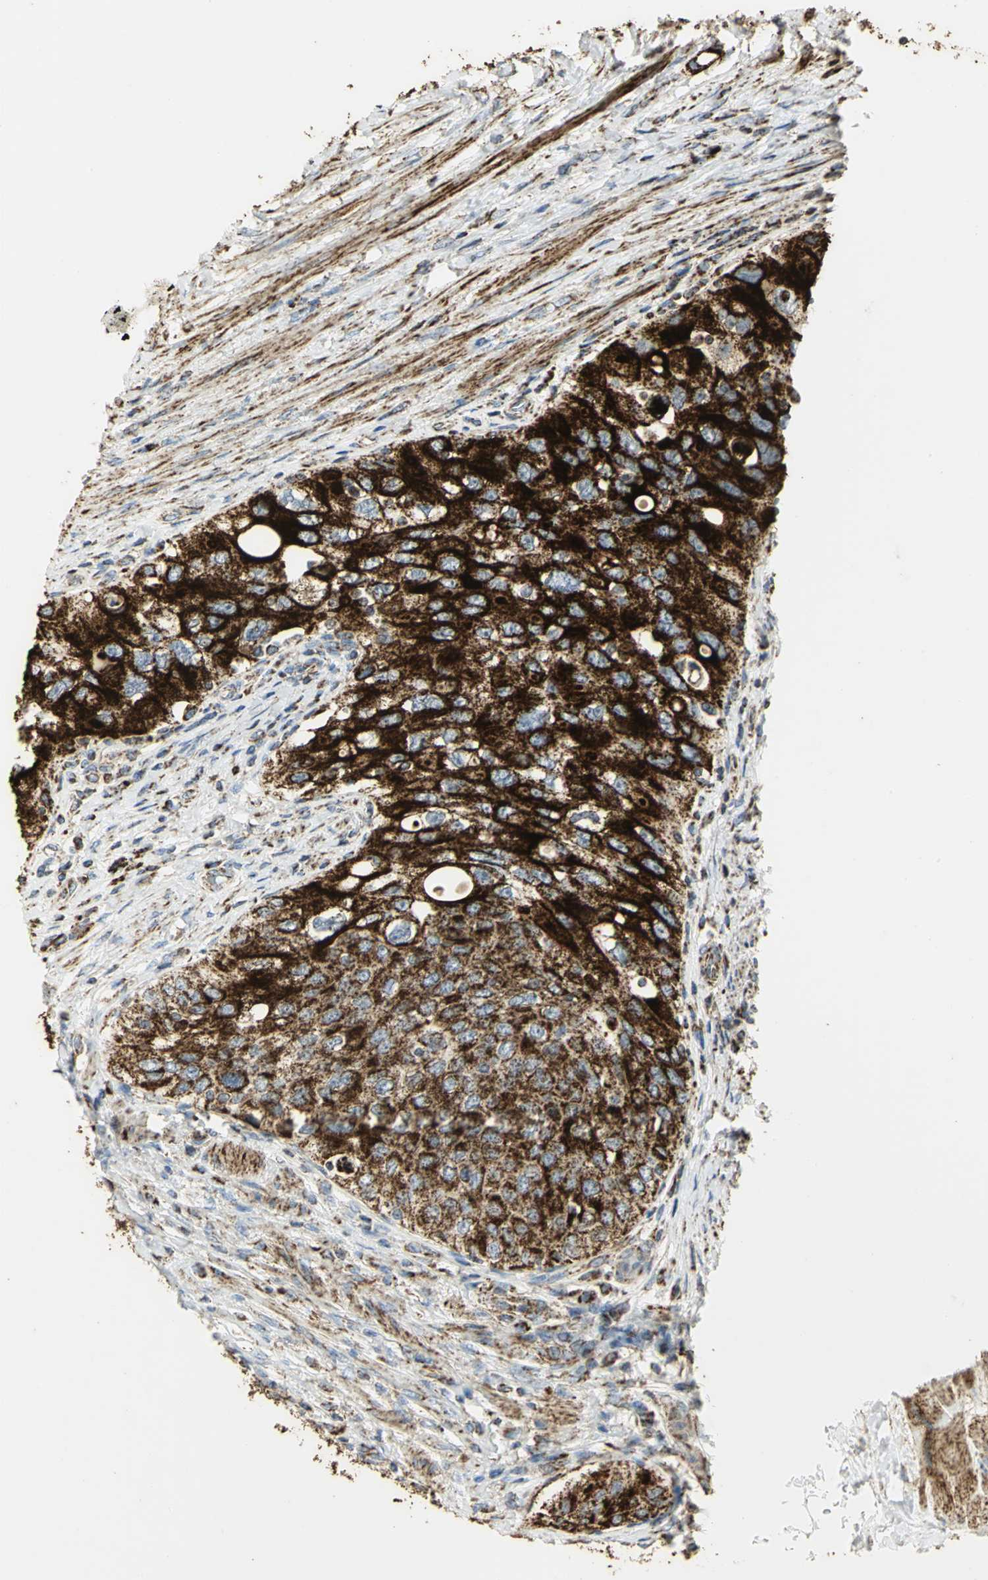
{"staining": {"intensity": "strong", "quantity": ">75%", "location": "cytoplasmic/membranous"}, "tissue": "urothelial cancer", "cell_type": "Tumor cells", "image_type": "cancer", "snomed": [{"axis": "morphology", "description": "Urothelial carcinoma, High grade"}, {"axis": "topography", "description": "Urinary bladder"}], "caption": "IHC (DAB) staining of human urothelial cancer displays strong cytoplasmic/membranous protein expression in about >75% of tumor cells. (DAB (3,3'-diaminobenzidine) = brown stain, brightfield microscopy at high magnification).", "gene": "VDAC1", "patient": {"sex": "female", "age": 56}}